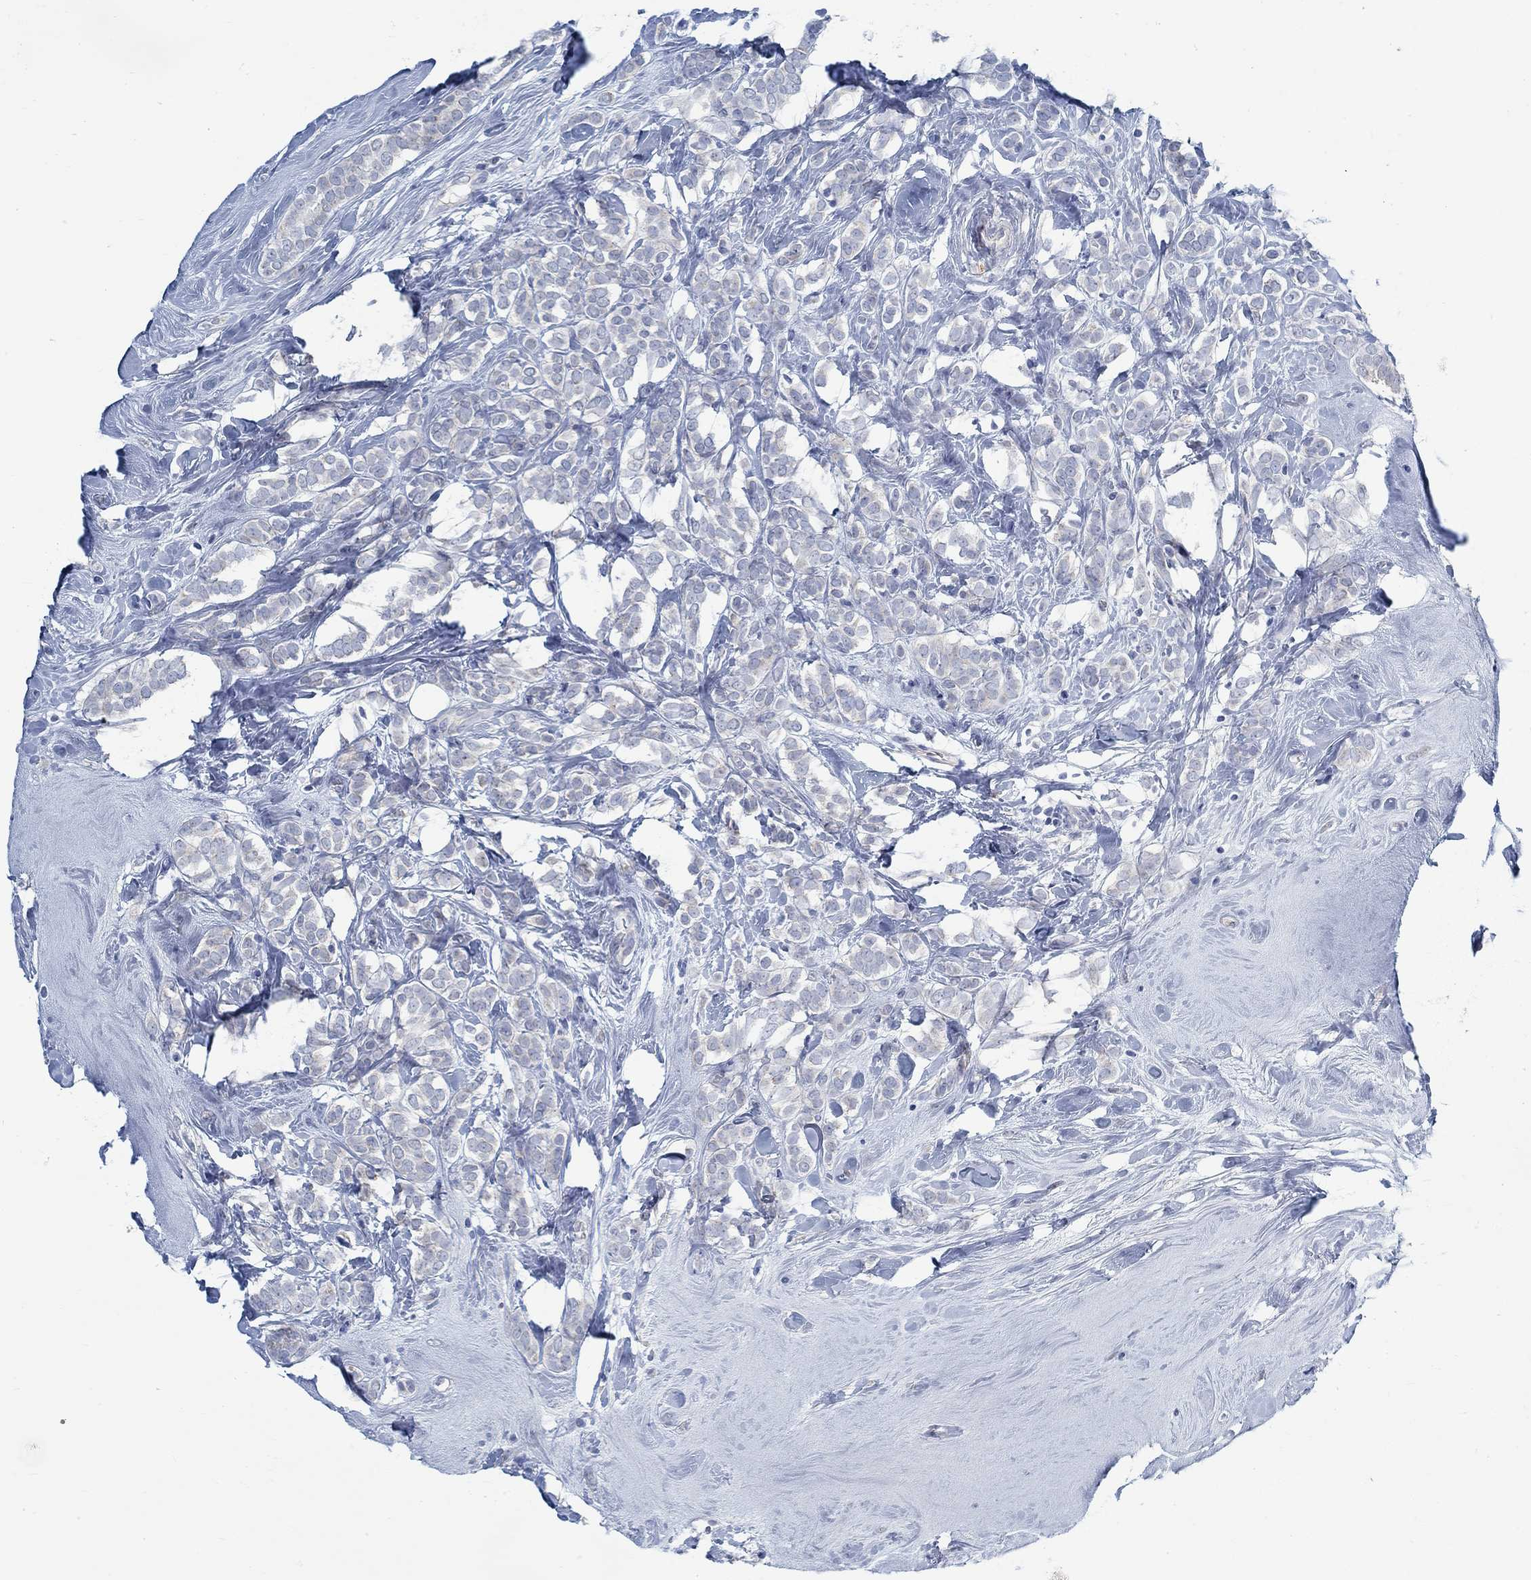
{"staining": {"intensity": "negative", "quantity": "none", "location": "none"}, "tissue": "breast cancer", "cell_type": "Tumor cells", "image_type": "cancer", "snomed": [{"axis": "morphology", "description": "Lobular carcinoma"}, {"axis": "topography", "description": "Breast"}], "caption": "Tumor cells show no significant expression in breast lobular carcinoma. (Stains: DAB IHC with hematoxylin counter stain, Microscopy: brightfield microscopy at high magnification).", "gene": "TEKT4", "patient": {"sex": "female", "age": 49}}